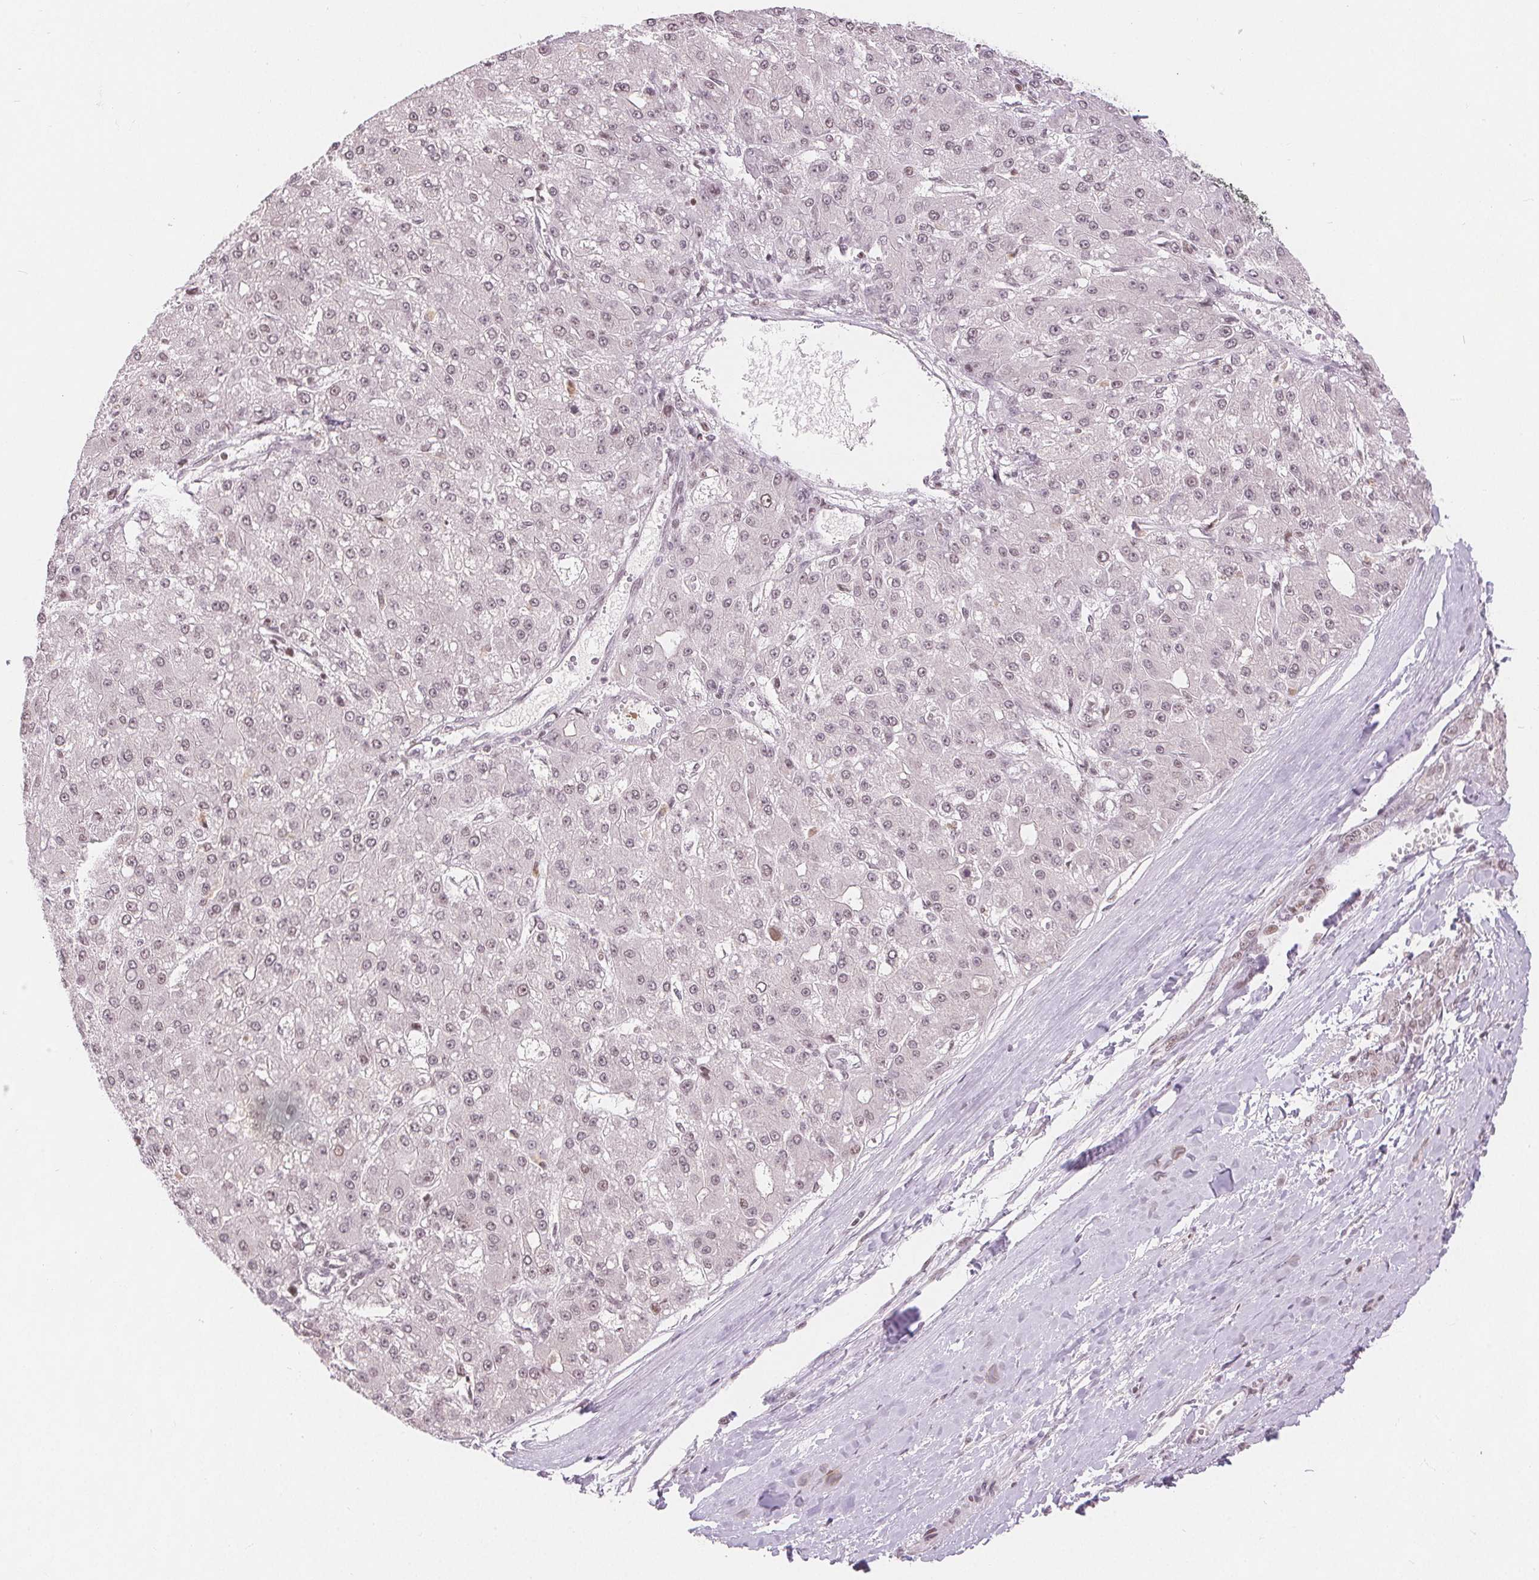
{"staining": {"intensity": "negative", "quantity": "none", "location": "none"}, "tissue": "liver cancer", "cell_type": "Tumor cells", "image_type": "cancer", "snomed": [{"axis": "morphology", "description": "Carcinoma, Hepatocellular, NOS"}, {"axis": "topography", "description": "Liver"}], "caption": "Protein analysis of liver cancer reveals no significant expression in tumor cells.", "gene": "DEK", "patient": {"sex": "male", "age": 67}}